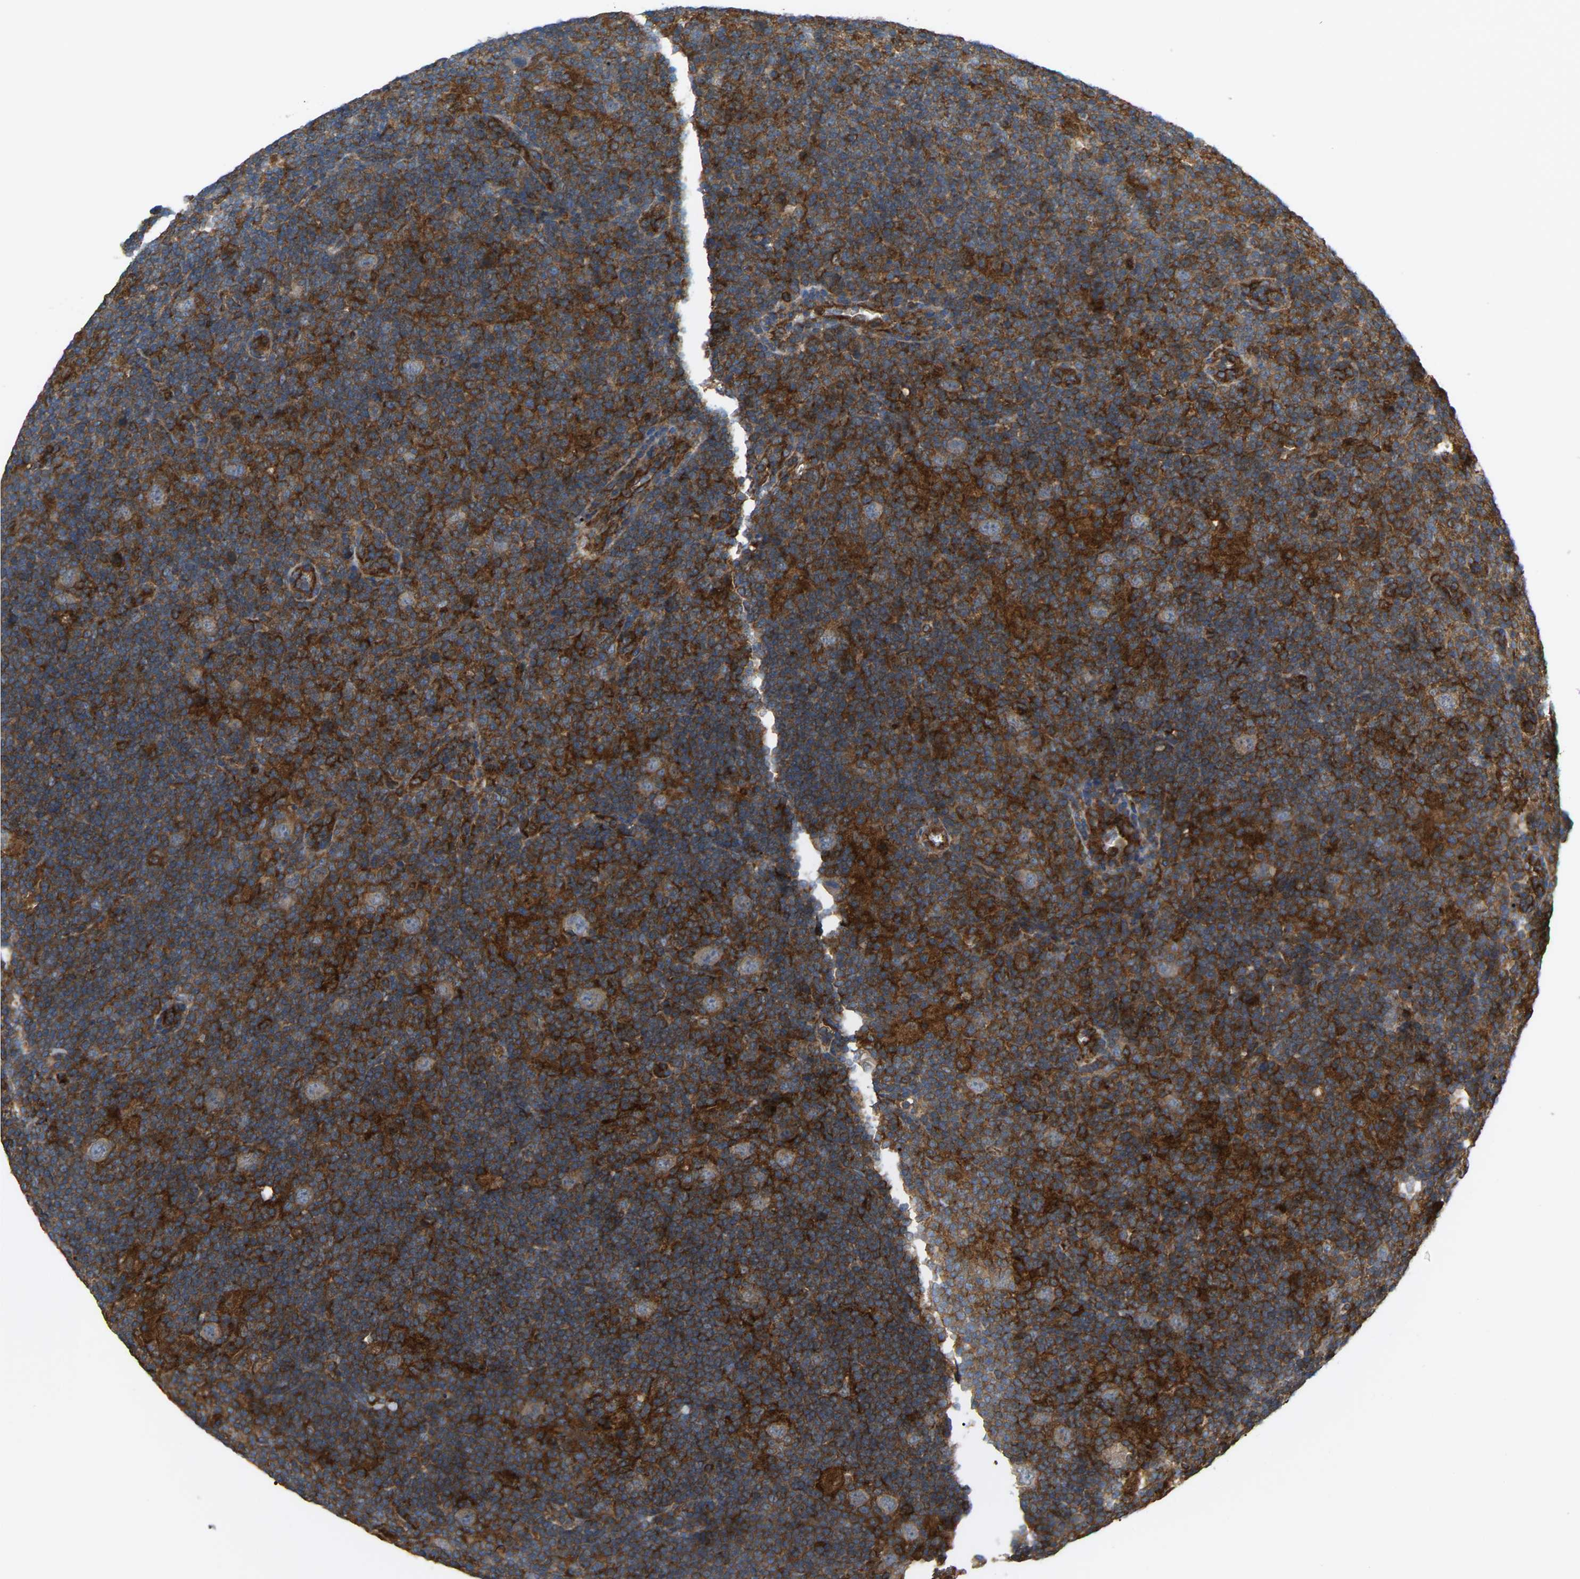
{"staining": {"intensity": "moderate", "quantity": ">75%", "location": "cytoplasmic/membranous"}, "tissue": "lymphoma", "cell_type": "Tumor cells", "image_type": "cancer", "snomed": [{"axis": "morphology", "description": "Hodgkin's disease, NOS"}, {"axis": "topography", "description": "Lymph node"}], "caption": "IHC (DAB) staining of lymphoma reveals moderate cytoplasmic/membranous protein staining in approximately >75% of tumor cells.", "gene": "PICALM", "patient": {"sex": "female", "age": 57}}